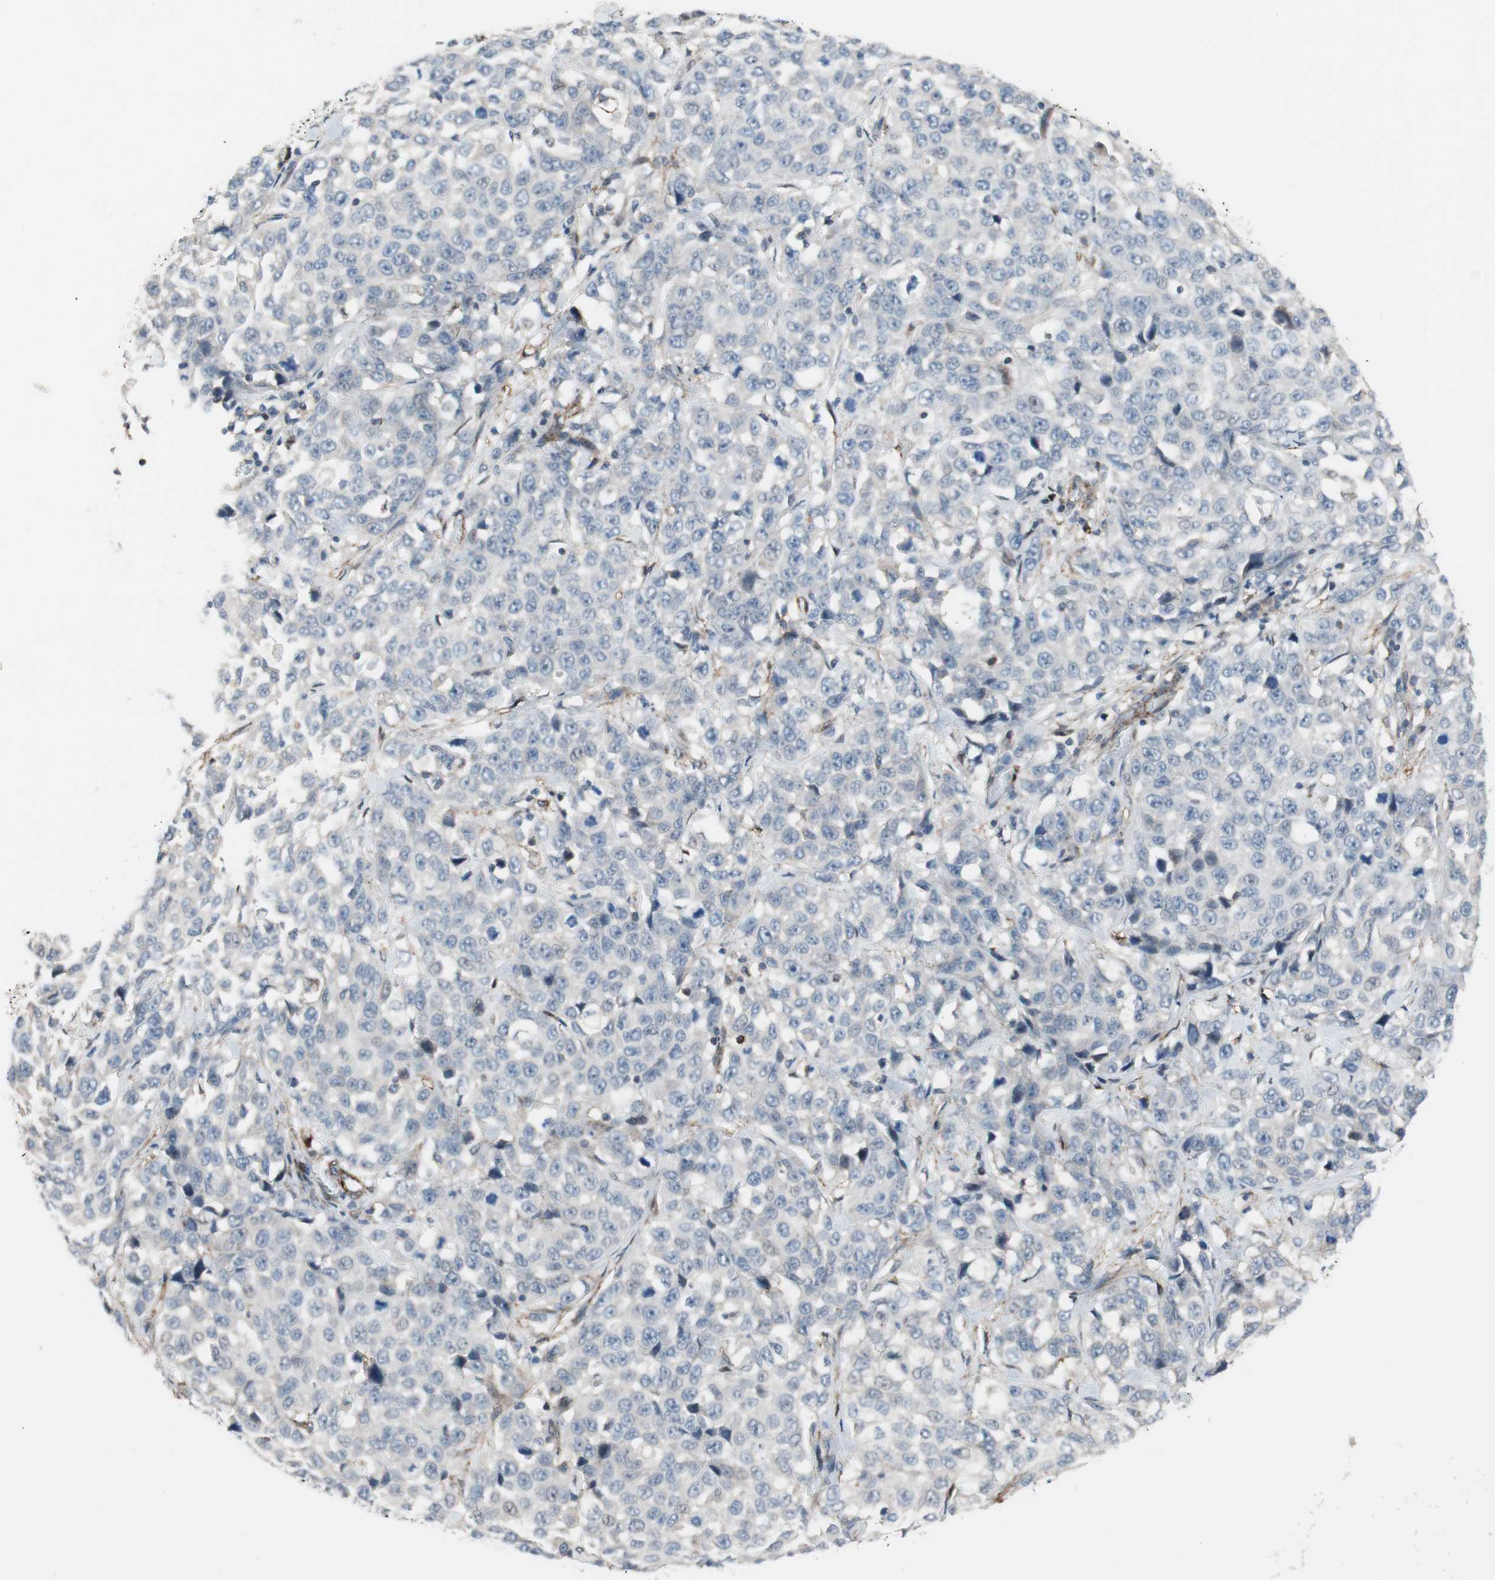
{"staining": {"intensity": "negative", "quantity": "none", "location": "none"}, "tissue": "stomach cancer", "cell_type": "Tumor cells", "image_type": "cancer", "snomed": [{"axis": "morphology", "description": "Normal tissue, NOS"}, {"axis": "morphology", "description": "Adenocarcinoma, NOS"}, {"axis": "topography", "description": "Stomach"}], "caption": "An IHC micrograph of adenocarcinoma (stomach) is shown. There is no staining in tumor cells of adenocarcinoma (stomach). (Stains: DAB immunohistochemistry (IHC) with hematoxylin counter stain, Microscopy: brightfield microscopy at high magnification).", "gene": "GRHL1", "patient": {"sex": "male", "age": 48}}